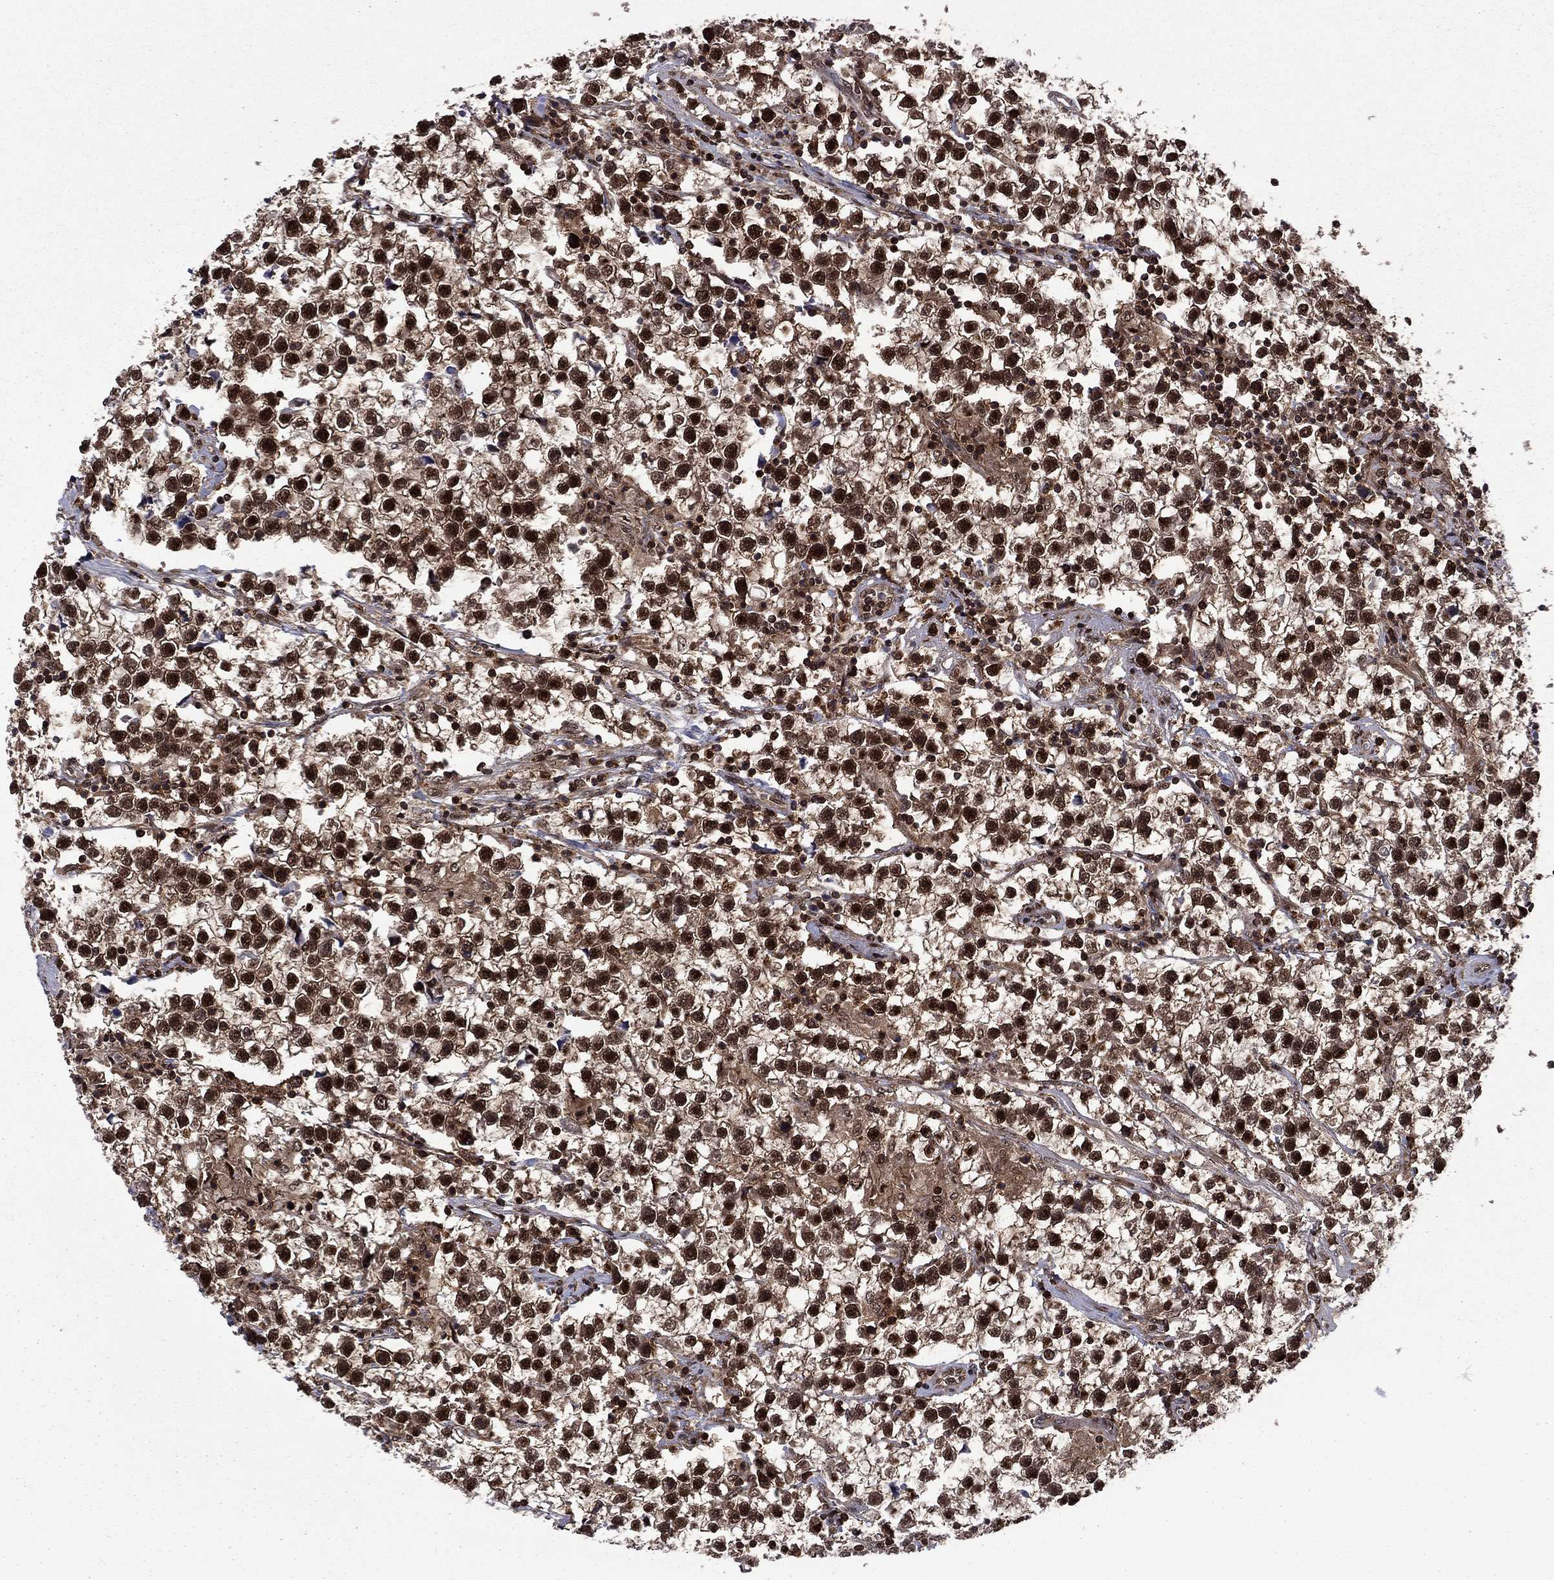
{"staining": {"intensity": "strong", "quantity": ">75%", "location": "nuclear"}, "tissue": "testis cancer", "cell_type": "Tumor cells", "image_type": "cancer", "snomed": [{"axis": "morphology", "description": "Seminoma, NOS"}, {"axis": "topography", "description": "Testis"}], "caption": "This micrograph shows immunohistochemistry staining of human testis seminoma, with high strong nuclear staining in about >75% of tumor cells.", "gene": "PSMD2", "patient": {"sex": "male", "age": 59}}